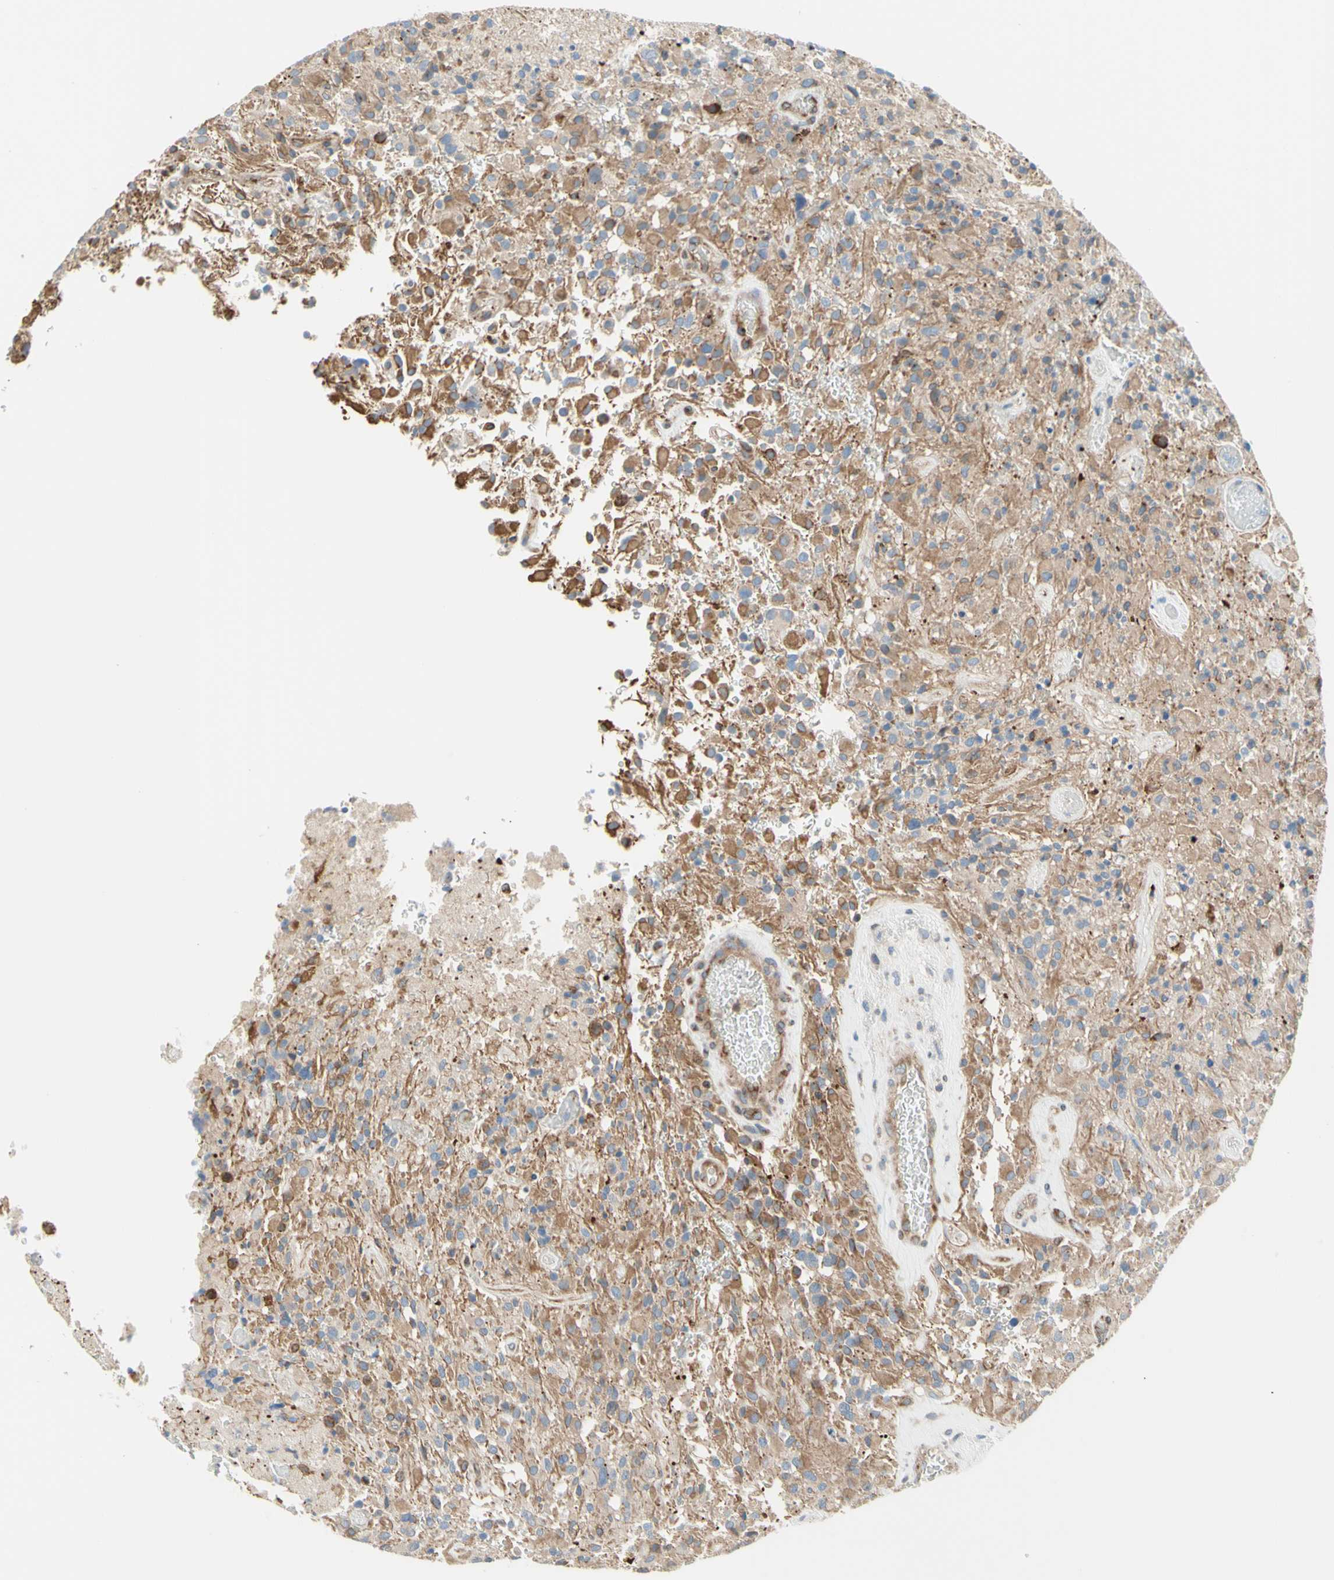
{"staining": {"intensity": "weak", "quantity": "25%-75%", "location": "cytoplasmic/membranous"}, "tissue": "glioma", "cell_type": "Tumor cells", "image_type": "cancer", "snomed": [{"axis": "morphology", "description": "Glioma, malignant, High grade"}, {"axis": "topography", "description": "Brain"}], "caption": "Human glioma stained with a protein marker reveals weak staining in tumor cells.", "gene": "TRAF2", "patient": {"sex": "male", "age": 71}}